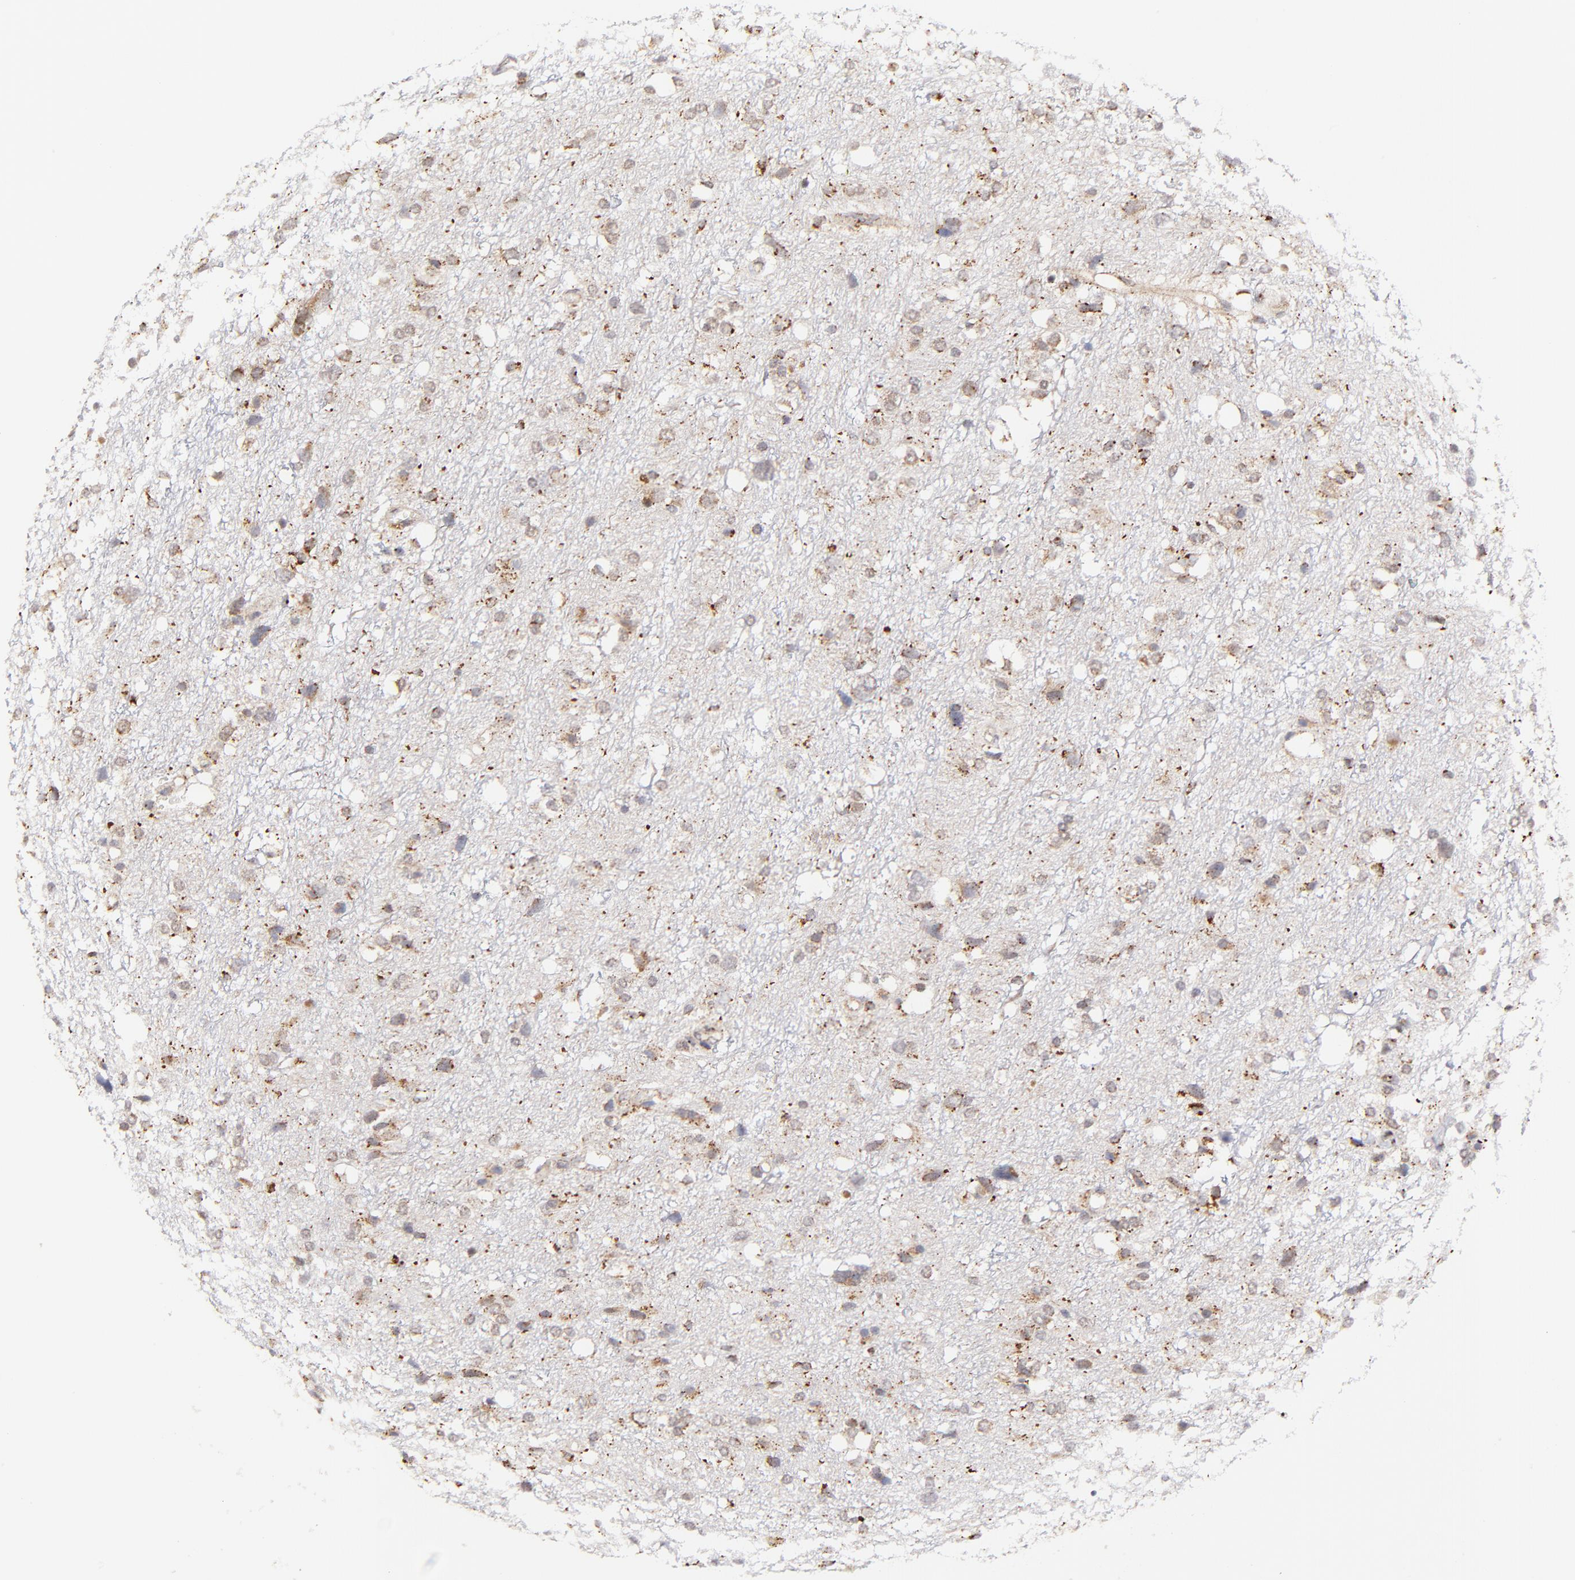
{"staining": {"intensity": "weak", "quantity": ">75%", "location": "cytoplasmic/membranous"}, "tissue": "glioma", "cell_type": "Tumor cells", "image_type": "cancer", "snomed": [{"axis": "morphology", "description": "Glioma, malignant, High grade"}, {"axis": "topography", "description": "Brain"}], "caption": "Malignant glioma (high-grade) stained for a protein (brown) displays weak cytoplasmic/membranous positive staining in about >75% of tumor cells.", "gene": "MAP2K7", "patient": {"sex": "female", "age": 59}}